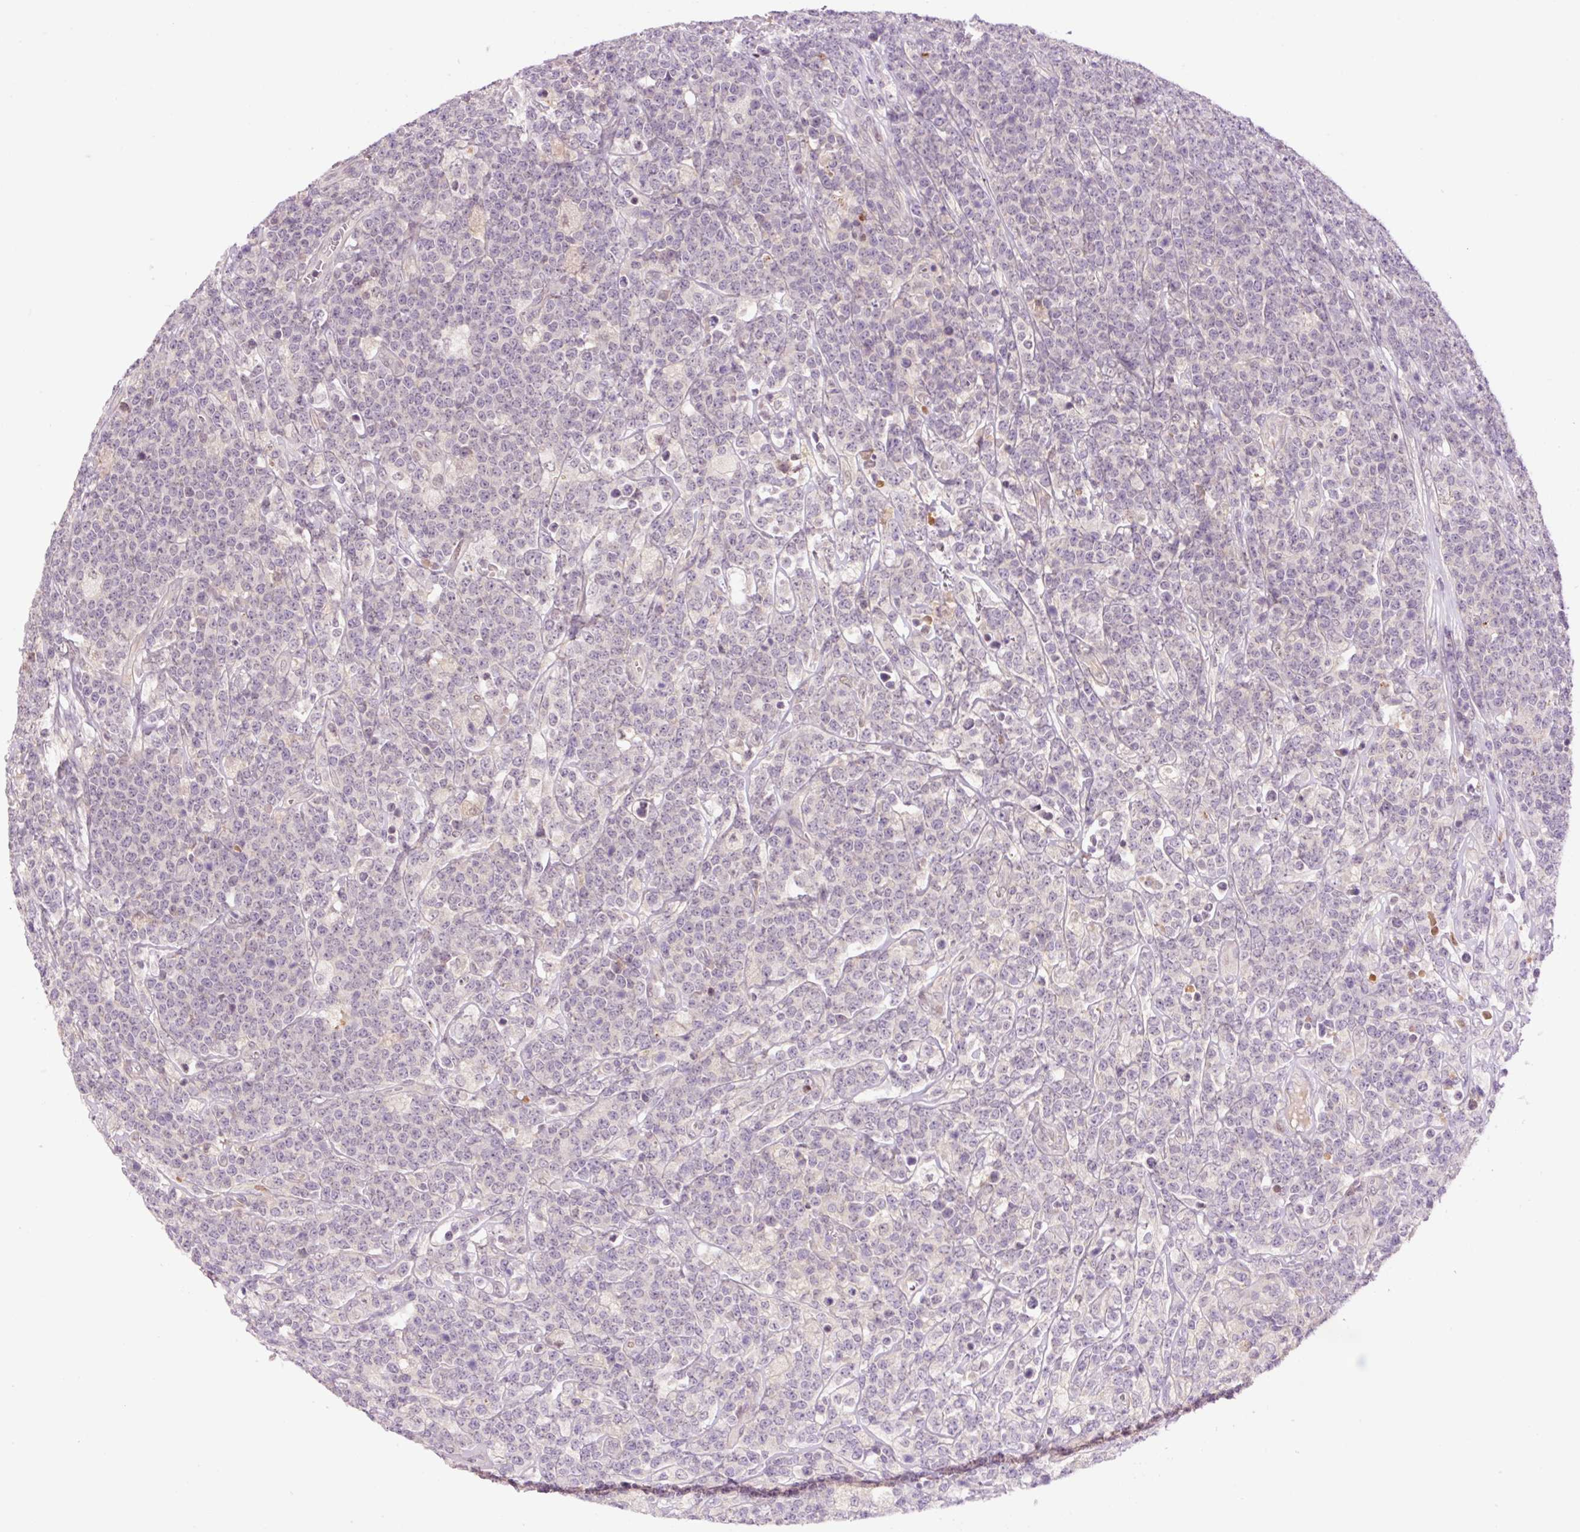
{"staining": {"intensity": "negative", "quantity": "none", "location": "none"}, "tissue": "lymphoma", "cell_type": "Tumor cells", "image_type": "cancer", "snomed": [{"axis": "morphology", "description": "Malignant lymphoma, non-Hodgkin's type, High grade"}, {"axis": "topography", "description": "Small intestine"}], "caption": "An immunohistochemistry (IHC) micrograph of lymphoma is shown. There is no staining in tumor cells of lymphoma.", "gene": "DPPA4", "patient": {"sex": "male", "age": 8}}